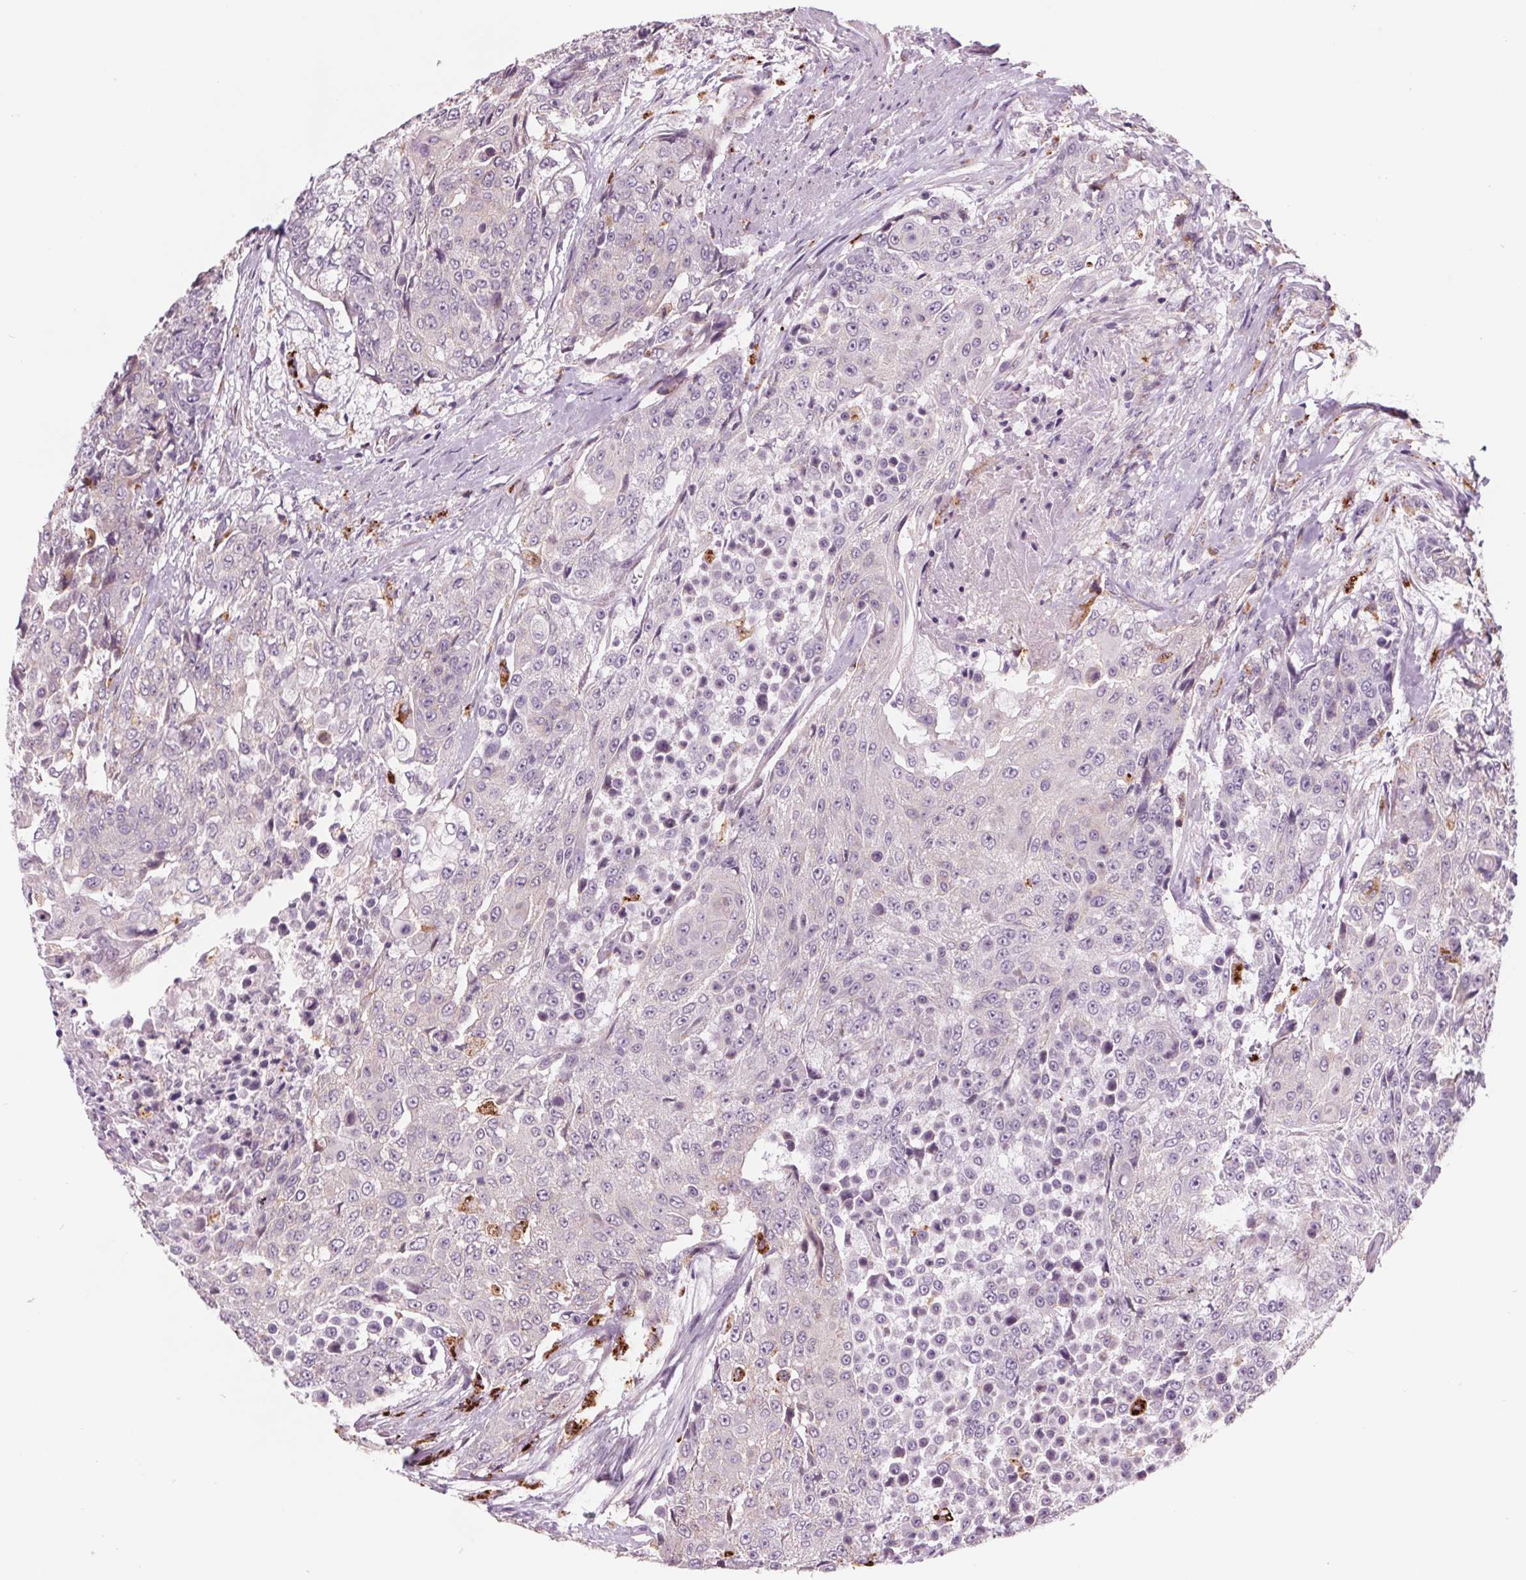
{"staining": {"intensity": "negative", "quantity": "none", "location": "none"}, "tissue": "urothelial cancer", "cell_type": "Tumor cells", "image_type": "cancer", "snomed": [{"axis": "morphology", "description": "Urothelial carcinoma, High grade"}, {"axis": "topography", "description": "Urinary bladder"}], "caption": "A micrograph of human urothelial carcinoma (high-grade) is negative for staining in tumor cells.", "gene": "SAMD5", "patient": {"sex": "female", "age": 63}}